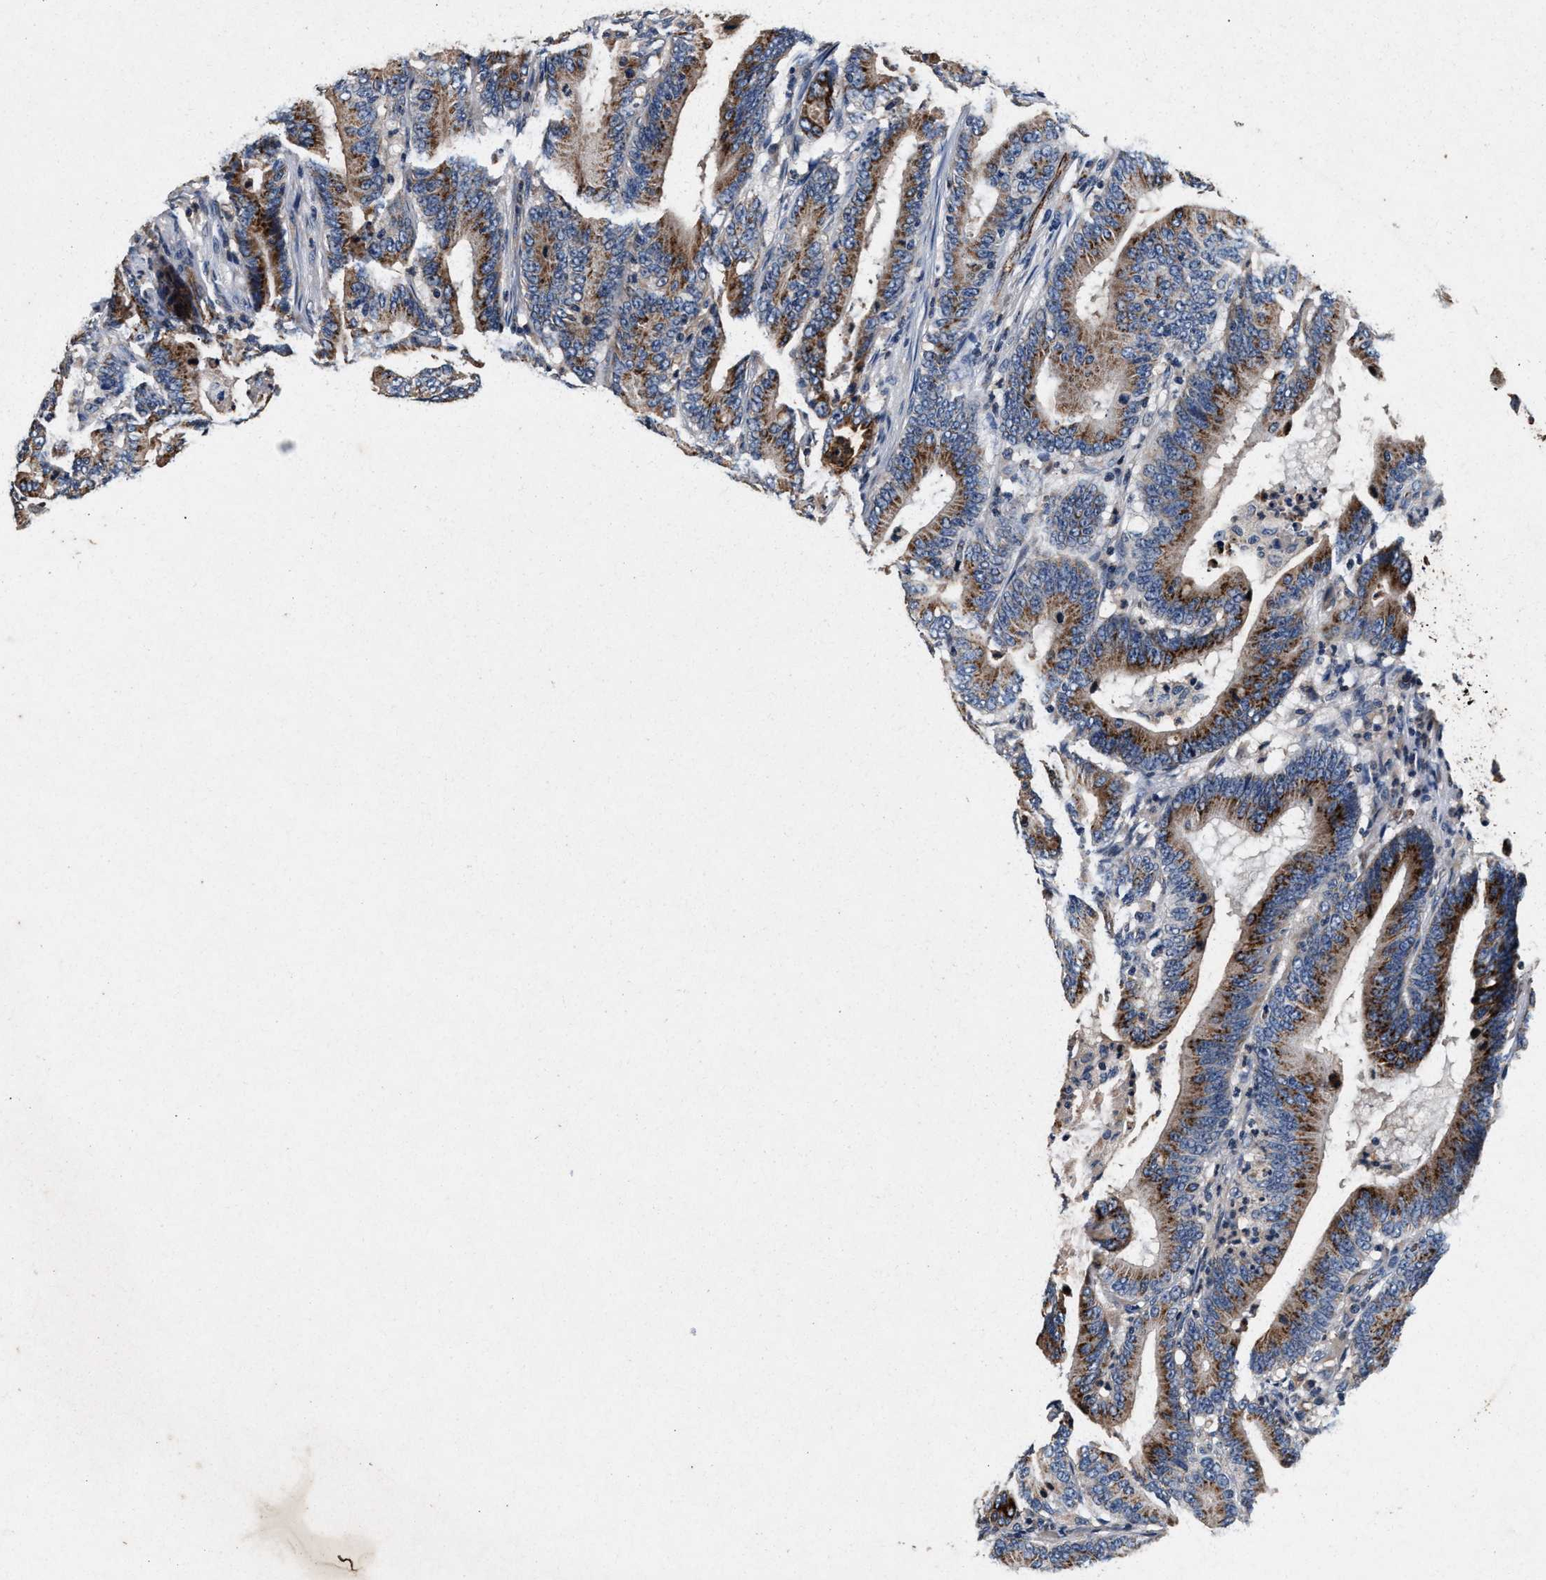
{"staining": {"intensity": "strong", "quantity": ">75%", "location": "cytoplasmic/membranous"}, "tissue": "colorectal cancer", "cell_type": "Tumor cells", "image_type": "cancer", "snomed": [{"axis": "morphology", "description": "Adenocarcinoma, NOS"}, {"axis": "topography", "description": "Colon"}], "caption": "A brown stain labels strong cytoplasmic/membranous positivity of a protein in adenocarcinoma (colorectal) tumor cells.", "gene": "PKD2L1", "patient": {"sex": "female", "age": 66}}